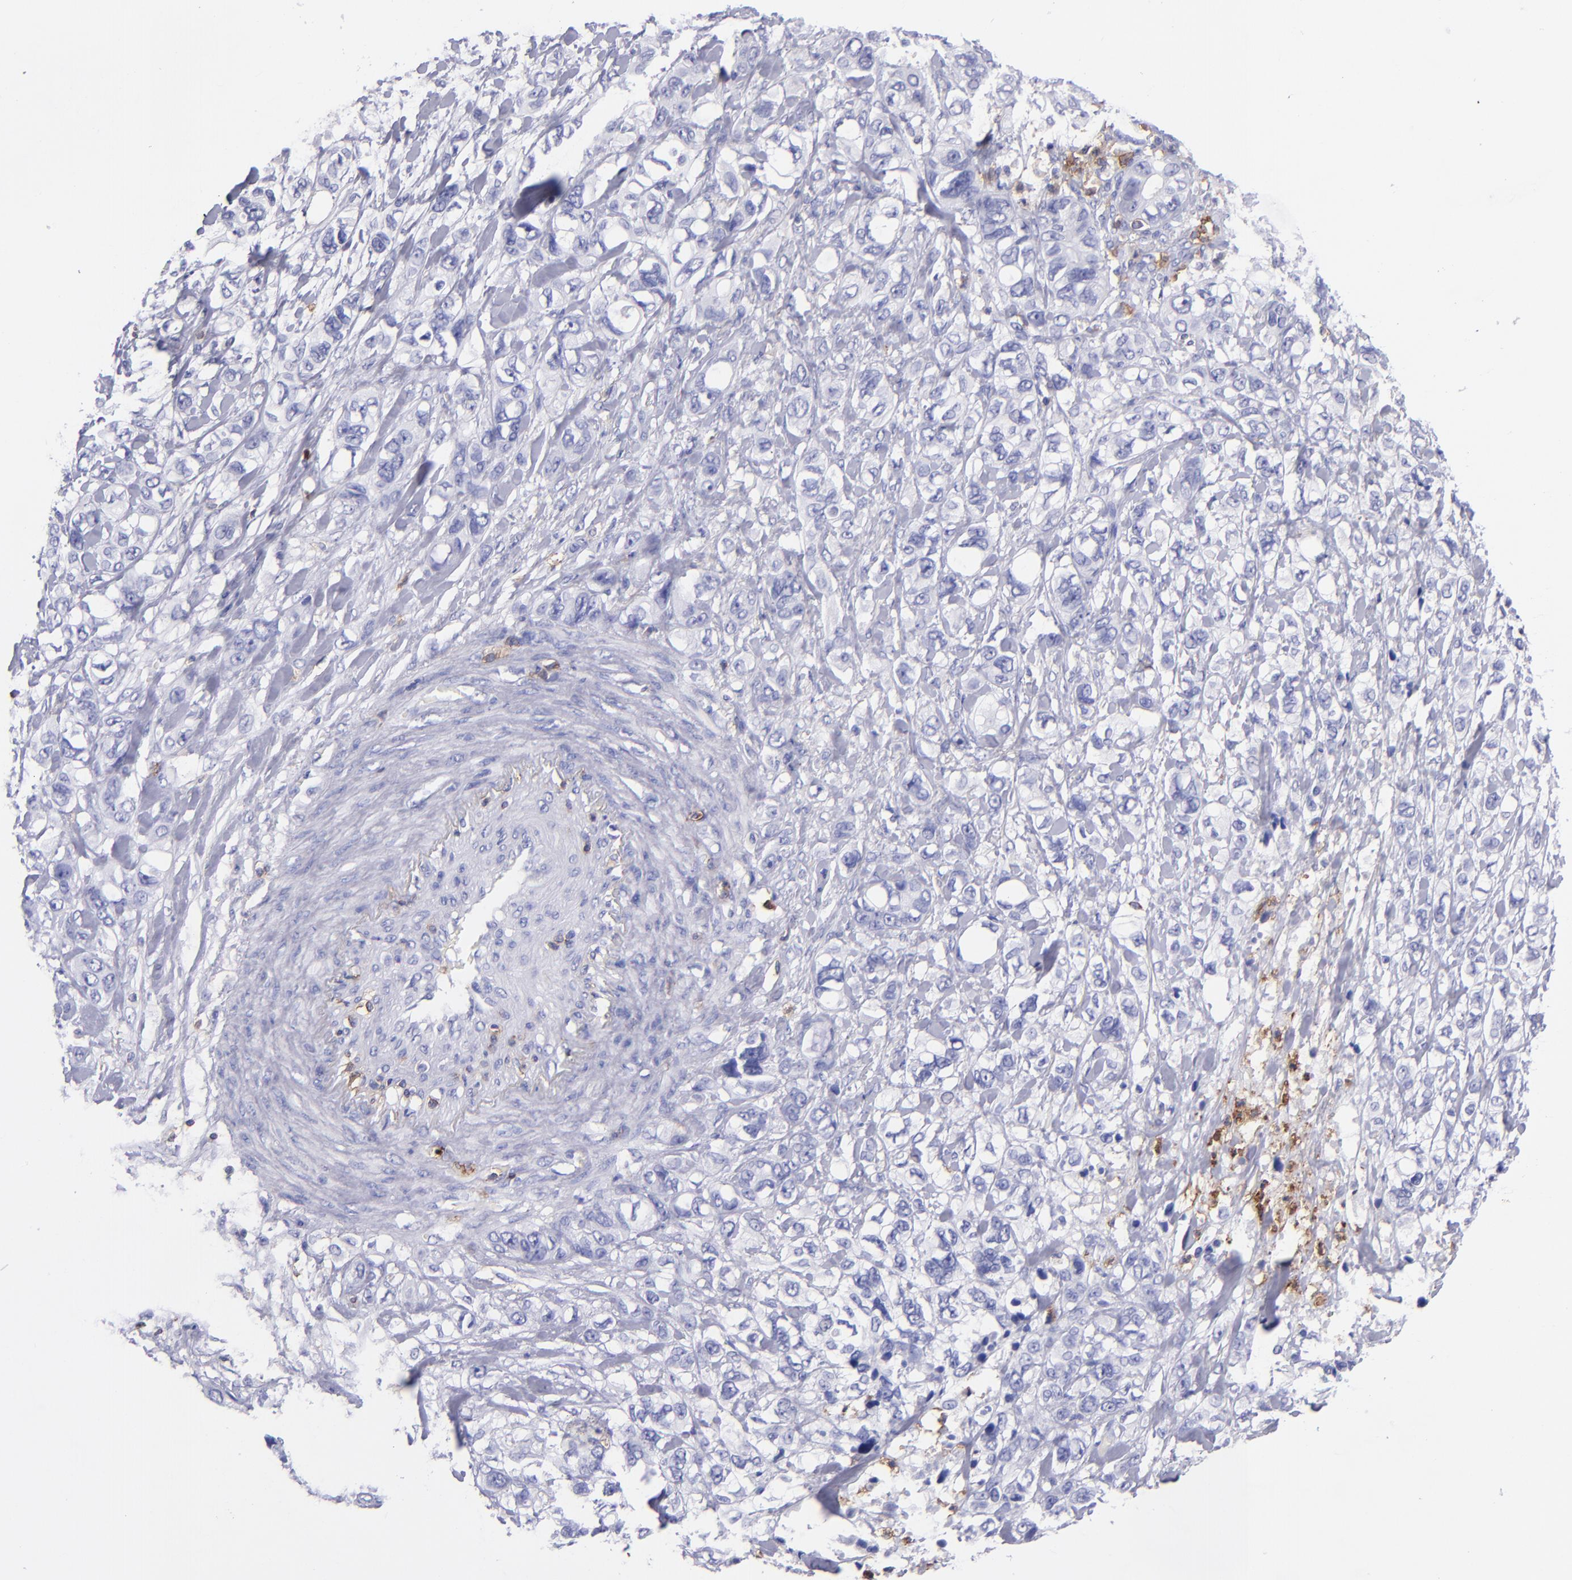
{"staining": {"intensity": "negative", "quantity": "none", "location": "none"}, "tissue": "stomach cancer", "cell_type": "Tumor cells", "image_type": "cancer", "snomed": [{"axis": "morphology", "description": "Adenocarcinoma, NOS"}, {"axis": "topography", "description": "Stomach, upper"}], "caption": "A high-resolution photomicrograph shows immunohistochemistry (IHC) staining of stomach adenocarcinoma, which displays no significant positivity in tumor cells.", "gene": "ICAM3", "patient": {"sex": "male", "age": 47}}